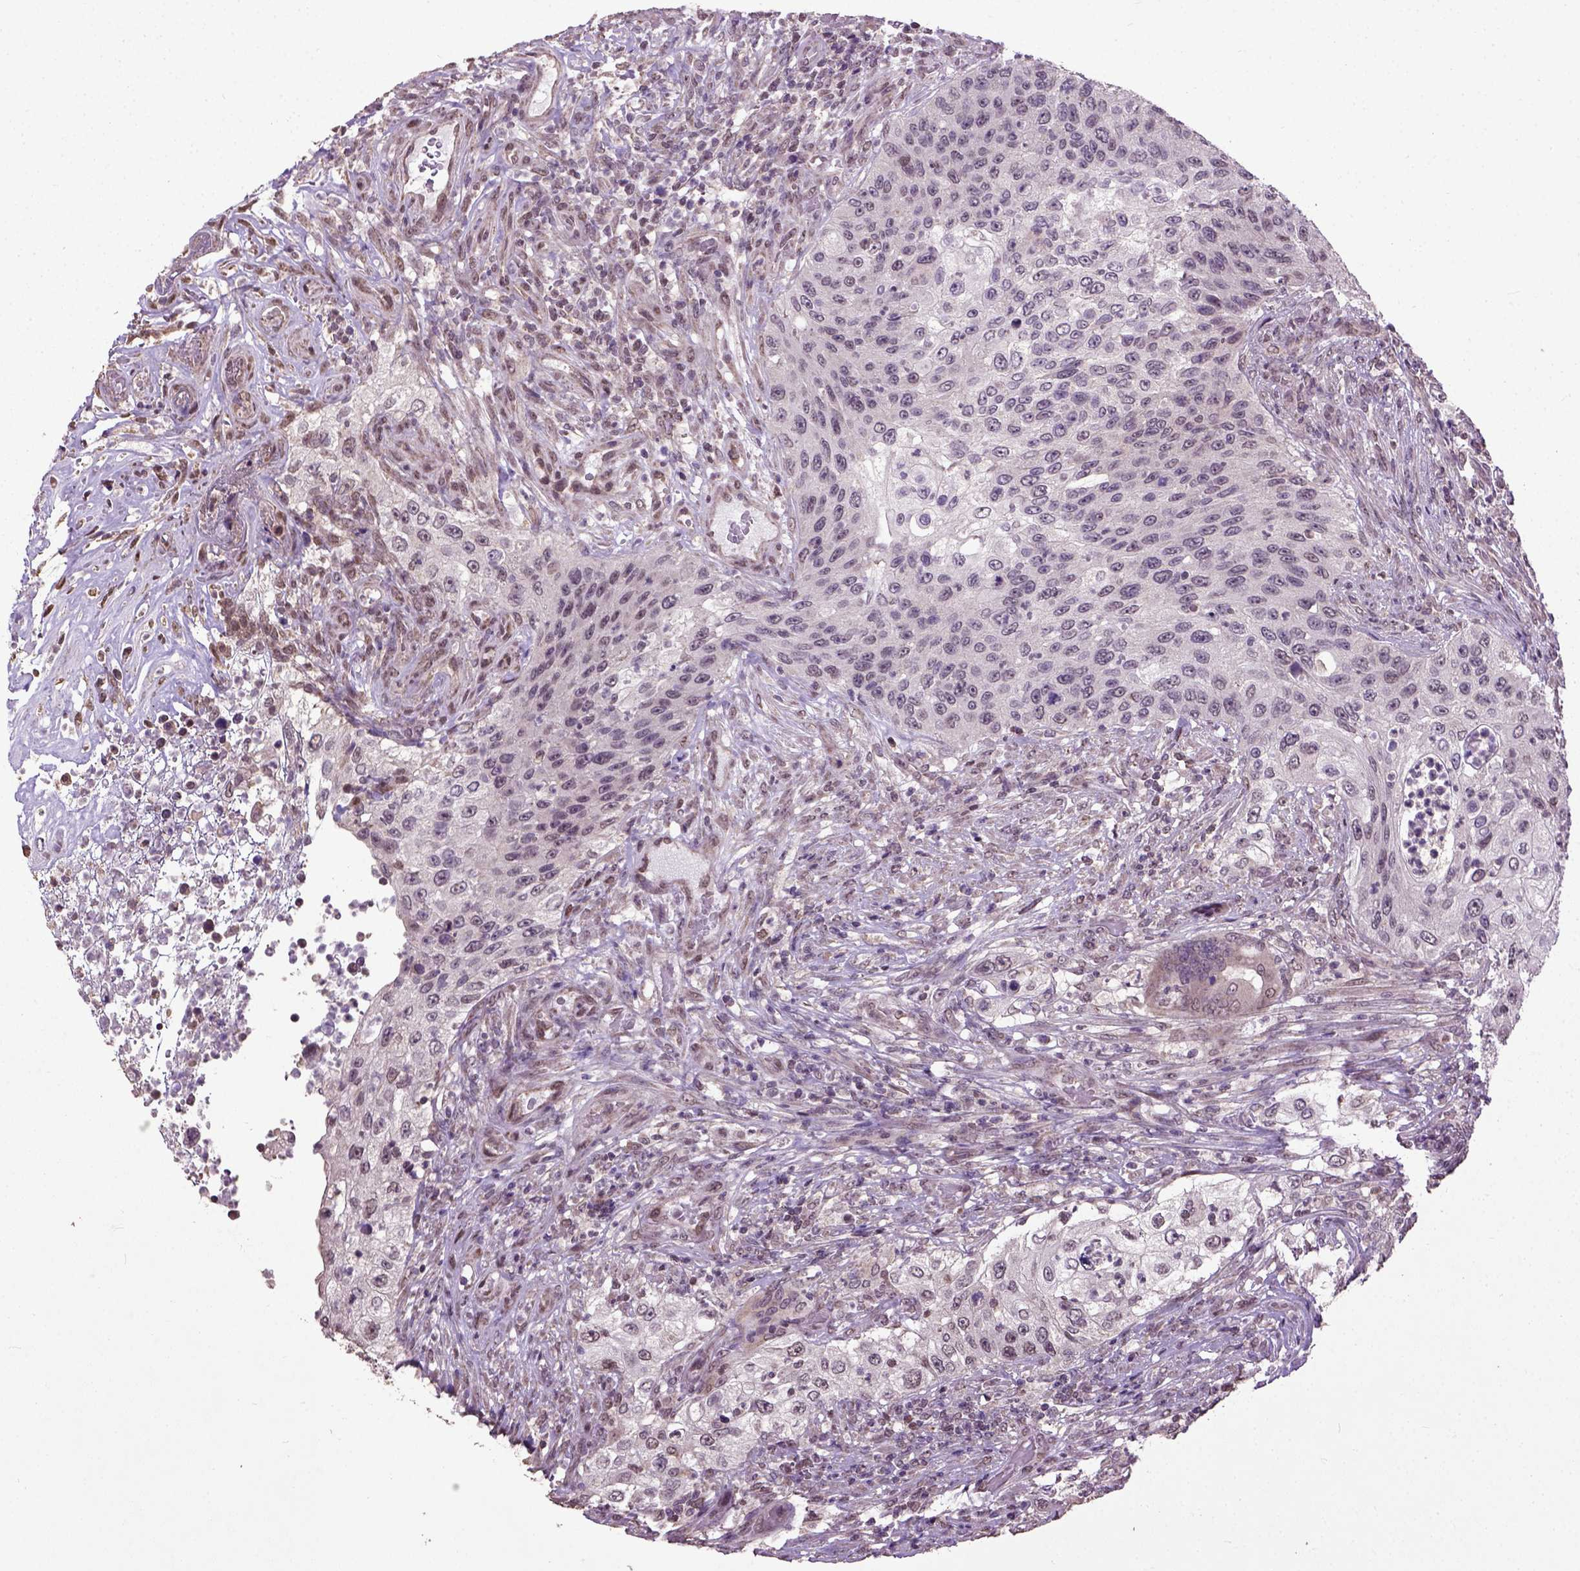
{"staining": {"intensity": "weak", "quantity": "<25%", "location": "nuclear"}, "tissue": "urothelial cancer", "cell_type": "Tumor cells", "image_type": "cancer", "snomed": [{"axis": "morphology", "description": "Urothelial carcinoma, High grade"}, {"axis": "topography", "description": "Urinary bladder"}], "caption": "IHC micrograph of human high-grade urothelial carcinoma stained for a protein (brown), which shows no positivity in tumor cells.", "gene": "UBA3", "patient": {"sex": "female", "age": 60}}